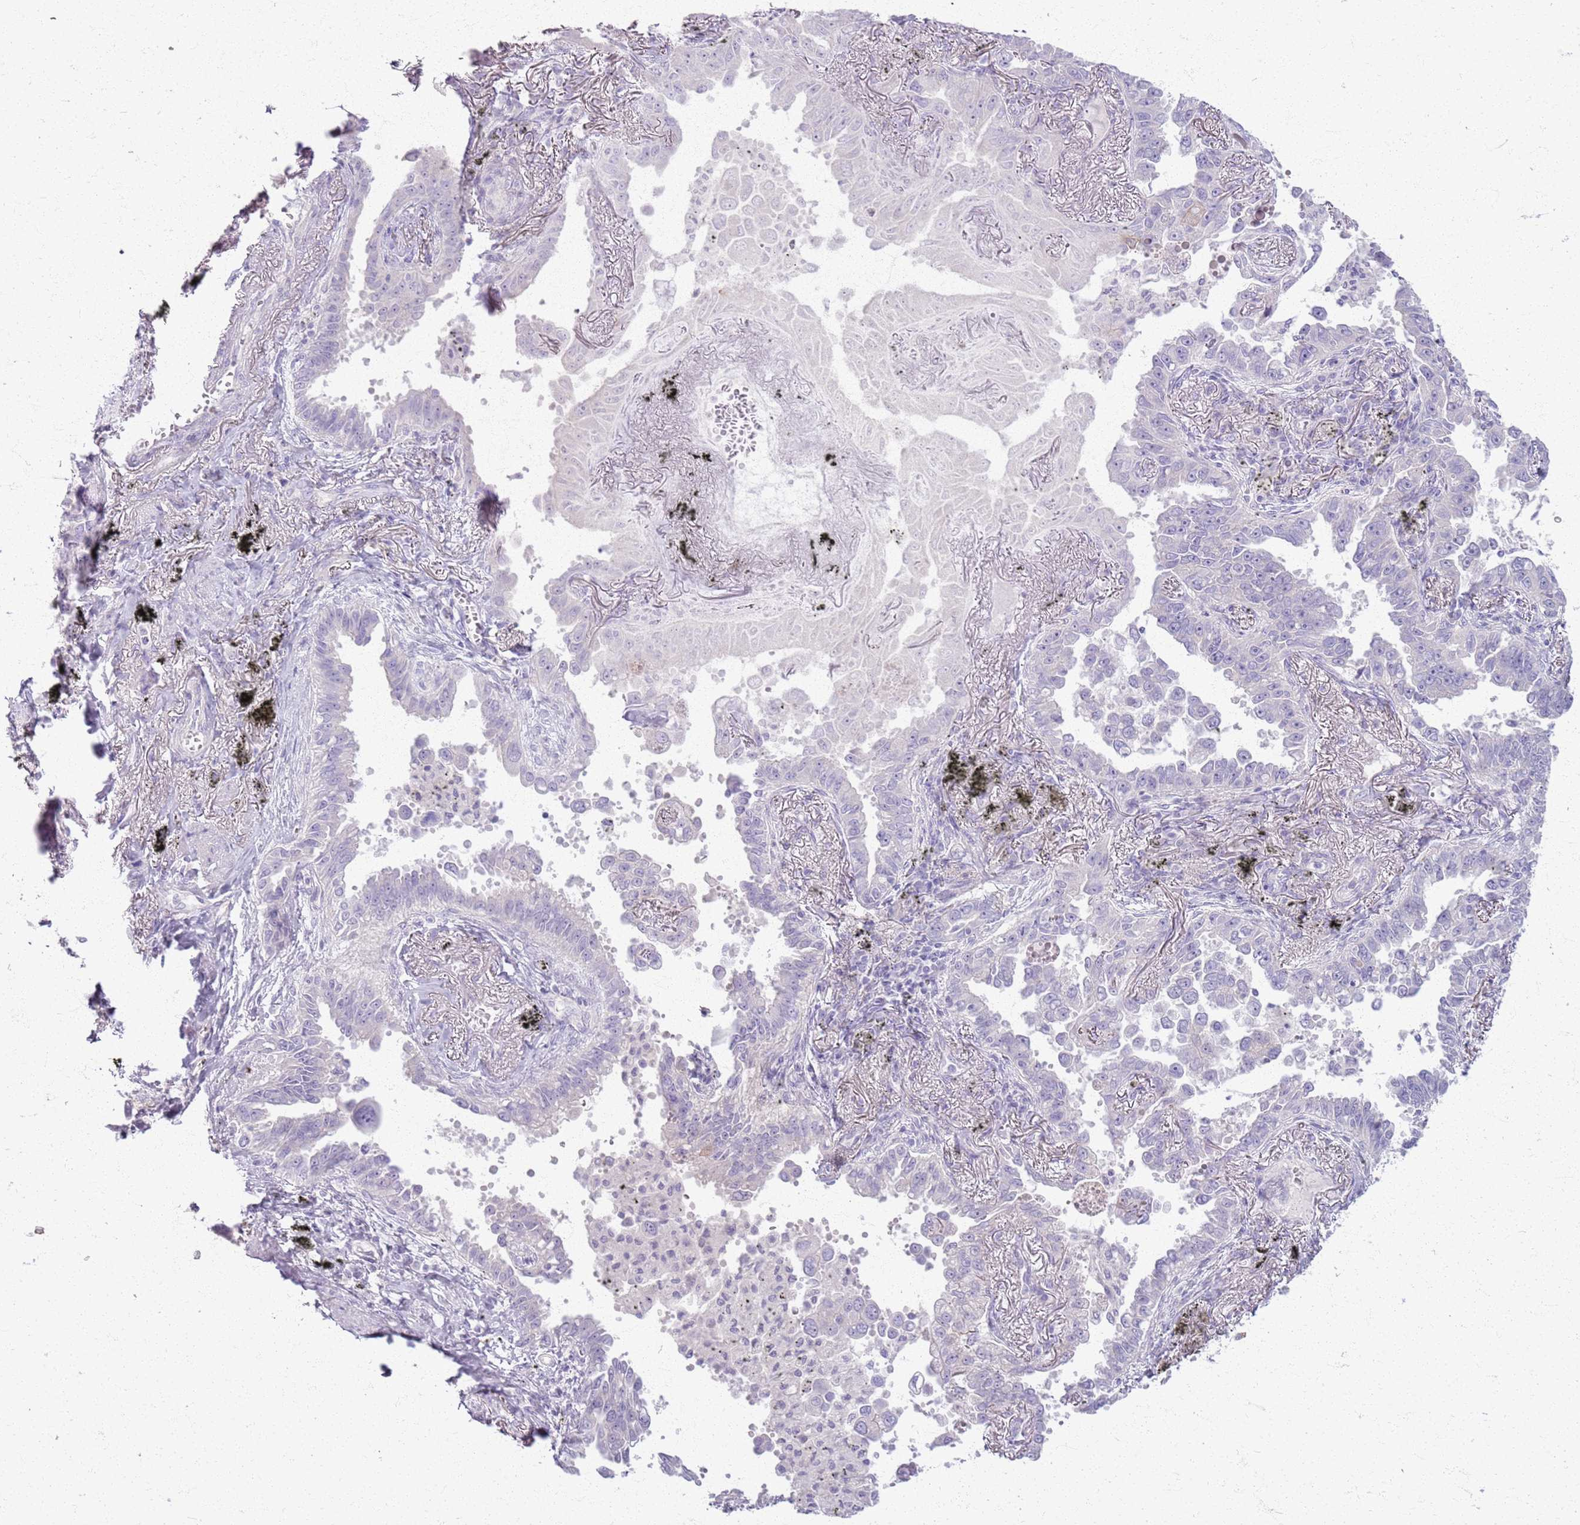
{"staining": {"intensity": "negative", "quantity": "none", "location": "none"}, "tissue": "lung cancer", "cell_type": "Tumor cells", "image_type": "cancer", "snomed": [{"axis": "morphology", "description": "Adenocarcinoma, NOS"}, {"axis": "topography", "description": "Lung"}], "caption": "Tumor cells are negative for protein expression in human lung cancer. The staining is performed using DAB (3,3'-diaminobenzidine) brown chromogen with nuclei counter-stained in using hematoxylin.", "gene": "CSRP3", "patient": {"sex": "male", "age": 67}}